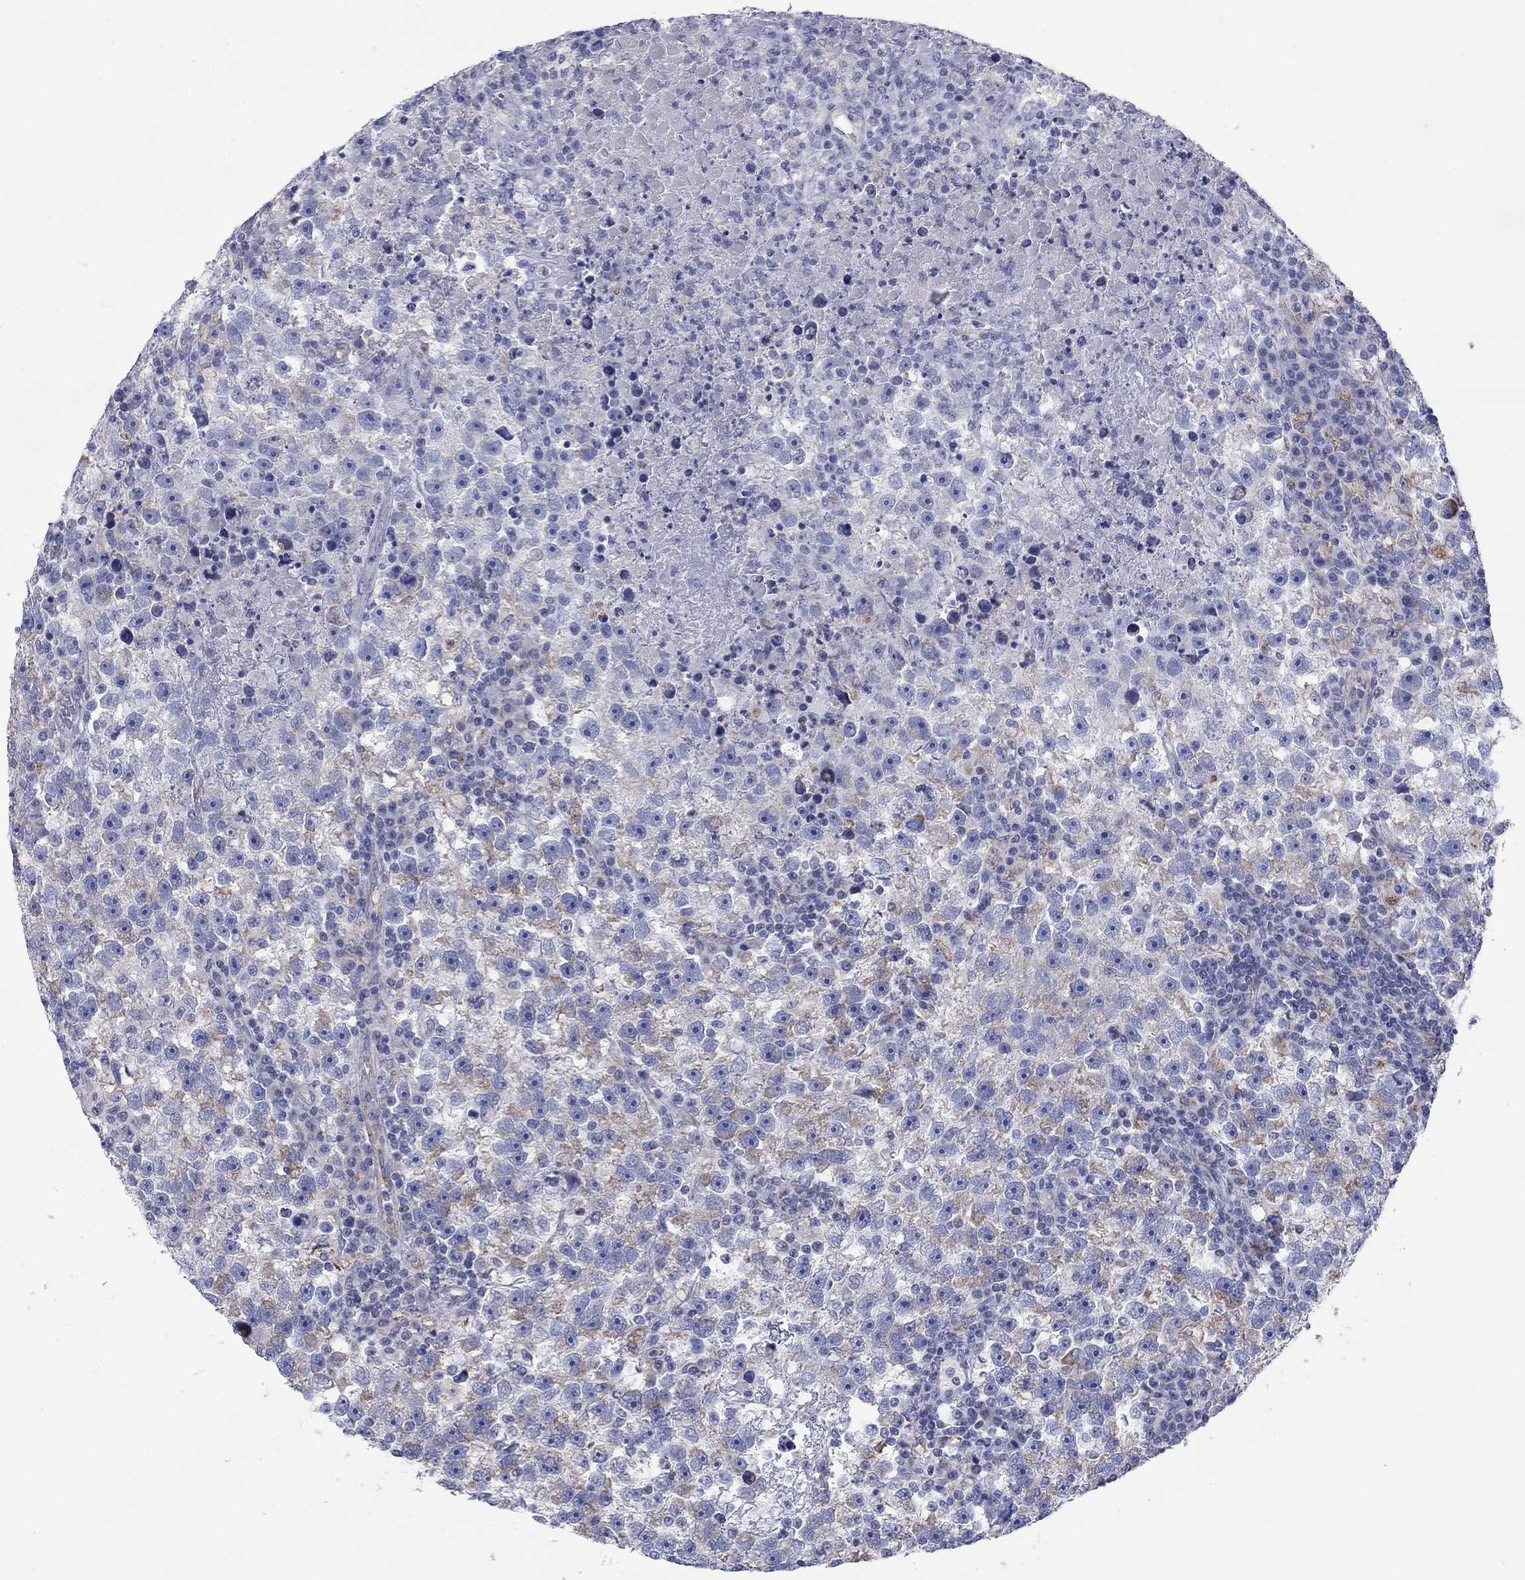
{"staining": {"intensity": "moderate", "quantity": "25%-75%", "location": "cytoplasmic/membranous"}, "tissue": "testis cancer", "cell_type": "Tumor cells", "image_type": "cancer", "snomed": [{"axis": "morphology", "description": "Seminoma, NOS"}, {"axis": "topography", "description": "Testis"}], "caption": "Seminoma (testis) stained with a brown dye displays moderate cytoplasmic/membranous positive positivity in about 25%-75% of tumor cells.", "gene": "MGST3", "patient": {"sex": "male", "age": 47}}